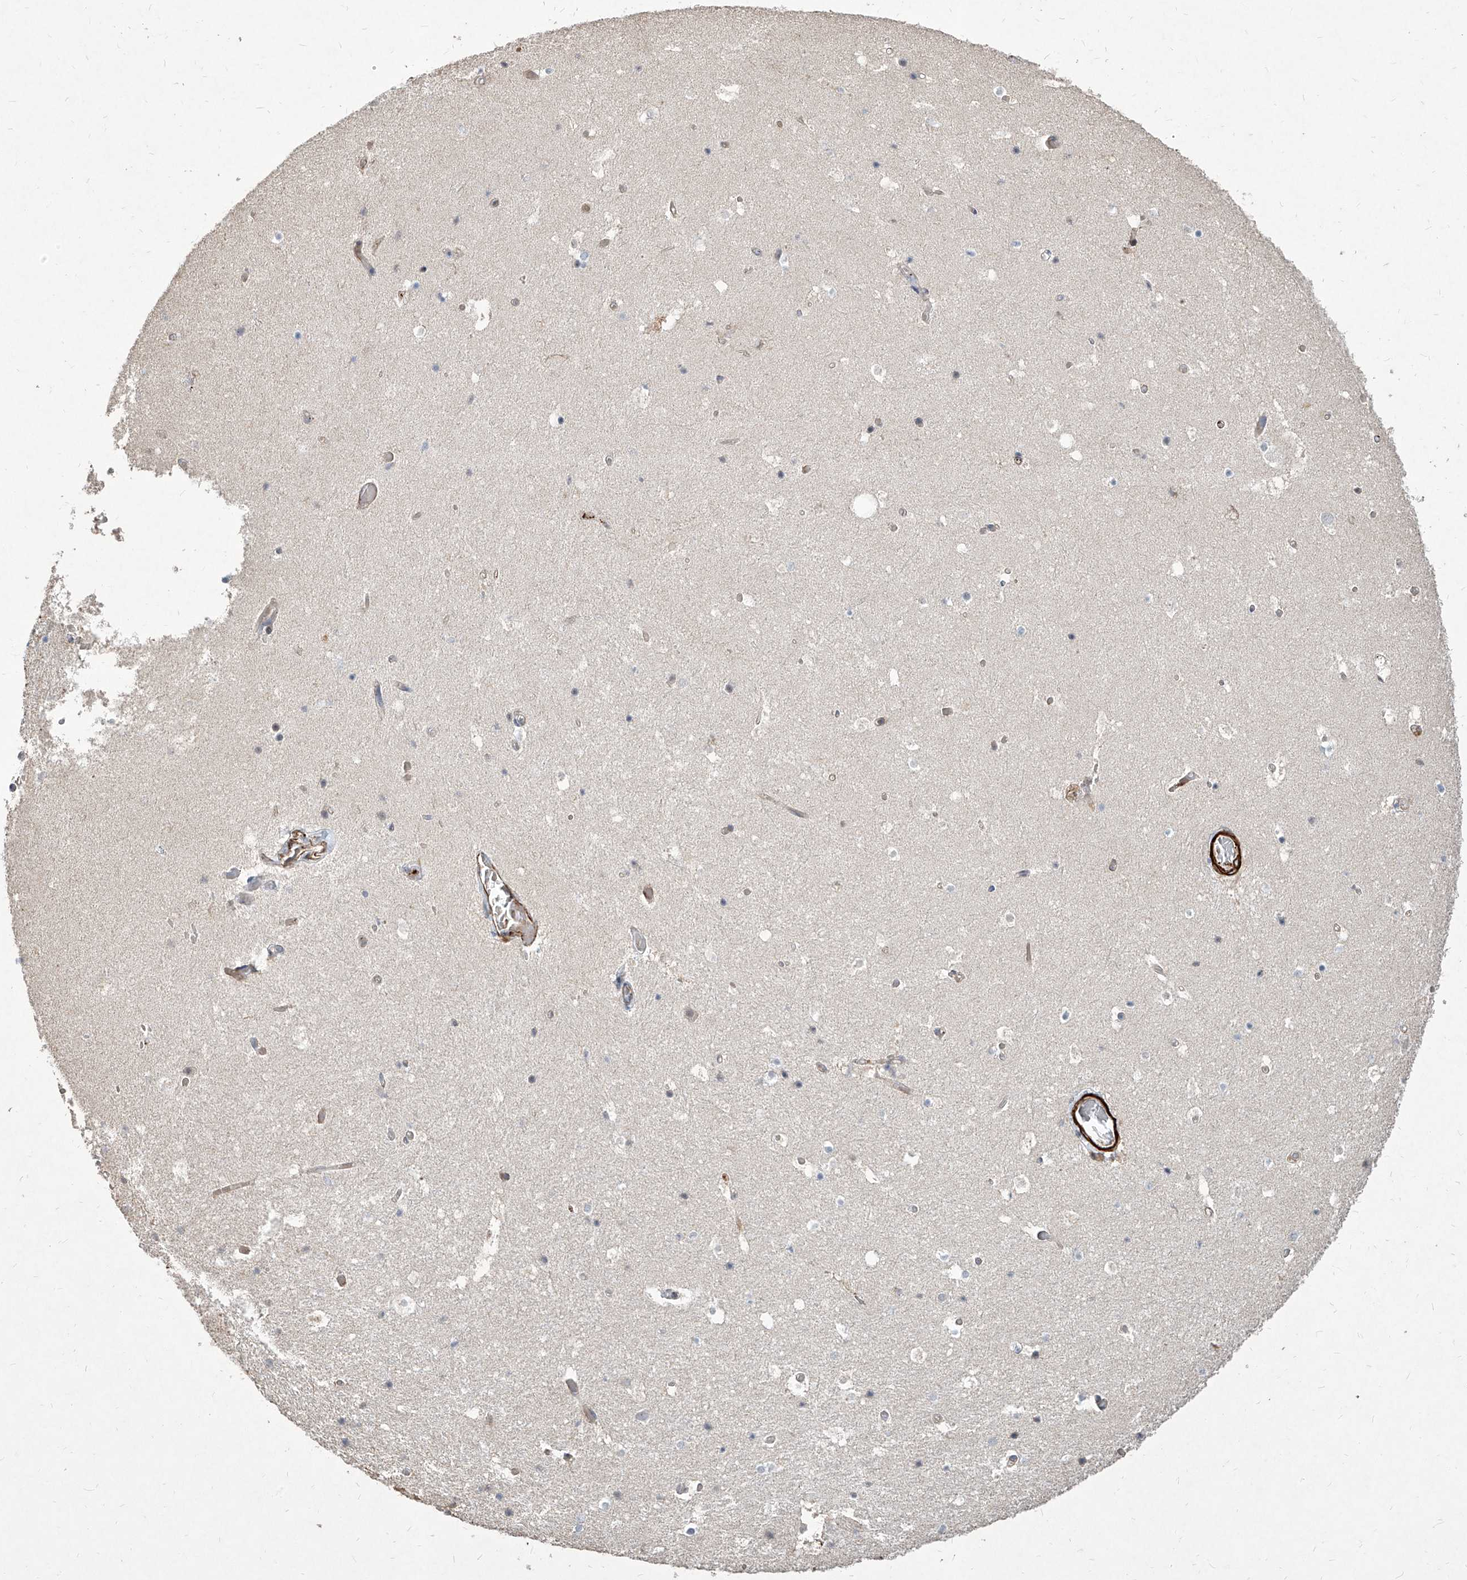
{"staining": {"intensity": "negative", "quantity": "none", "location": "none"}, "tissue": "hippocampus", "cell_type": "Glial cells", "image_type": "normal", "snomed": [{"axis": "morphology", "description": "Normal tissue, NOS"}, {"axis": "topography", "description": "Hippocampus"}], "caption": "High power microscopy micrograph of an immunohistochemistry (IHC) histopathology image of normal hippocampus, revealing no significant staining in glial cells.", "gene": "FAM83B", "patient": {"sex": "female", "age": 52}}